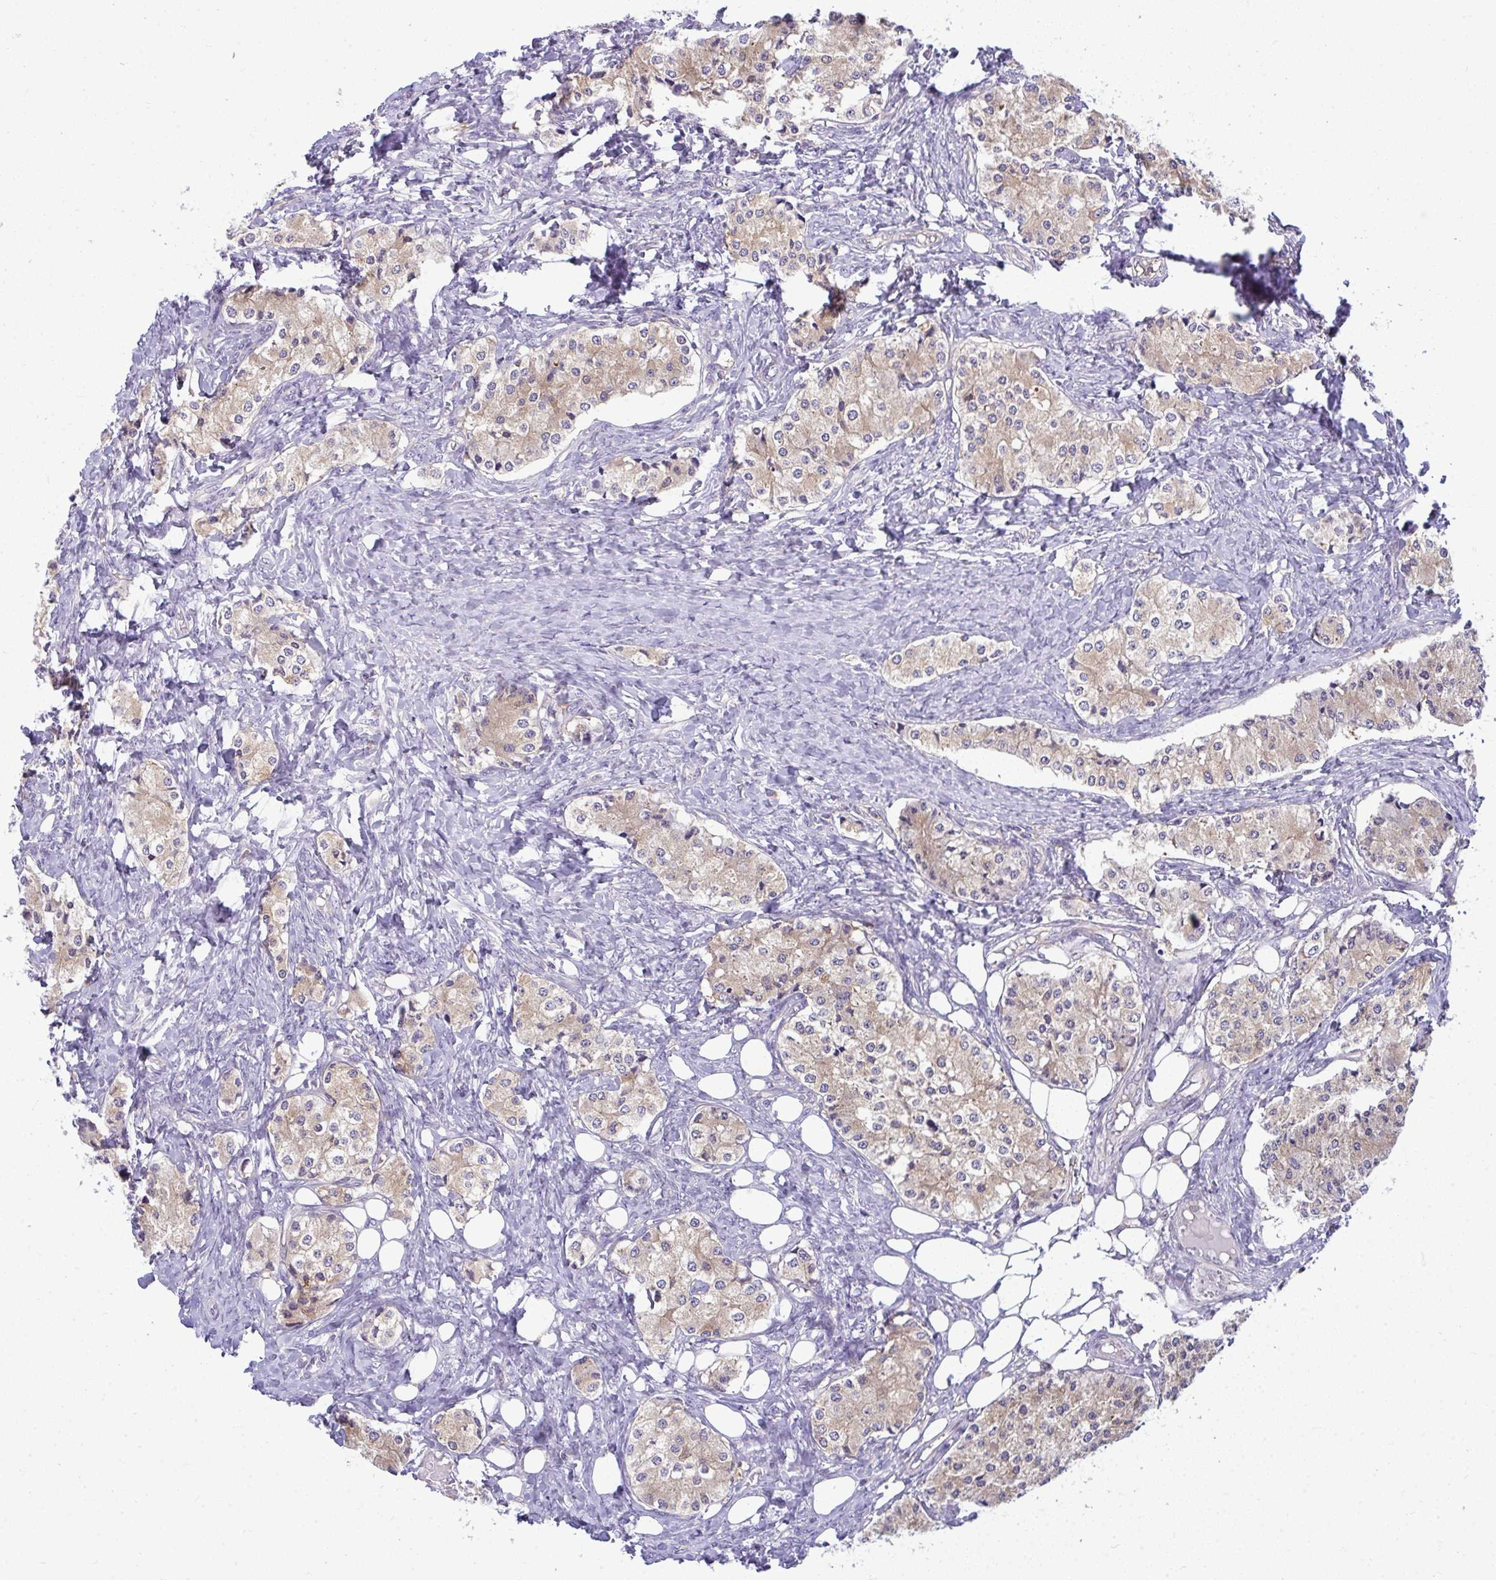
{"staining": {"intensity": "weak", "quantity": ">75%", "location": "cytoplasmic/membranous"}, "tissue": "carcinoid", "cell_type": "Tumor cells", "image_type": "cancer", "snomed": [{"axis": "morphology", "description": "Carcinoid, malignant, NOS"}, {"axis": "topography", "description": "Colon"}], "caption": "Protein expression by immunohistochemistry (IHC) exhibits weak cytoplasmic/membranous expression in approximately >75% of tumor cells in carcinoid.", "gene": "SLC30A6", "patient": {"sex": "female", "age": 52}}